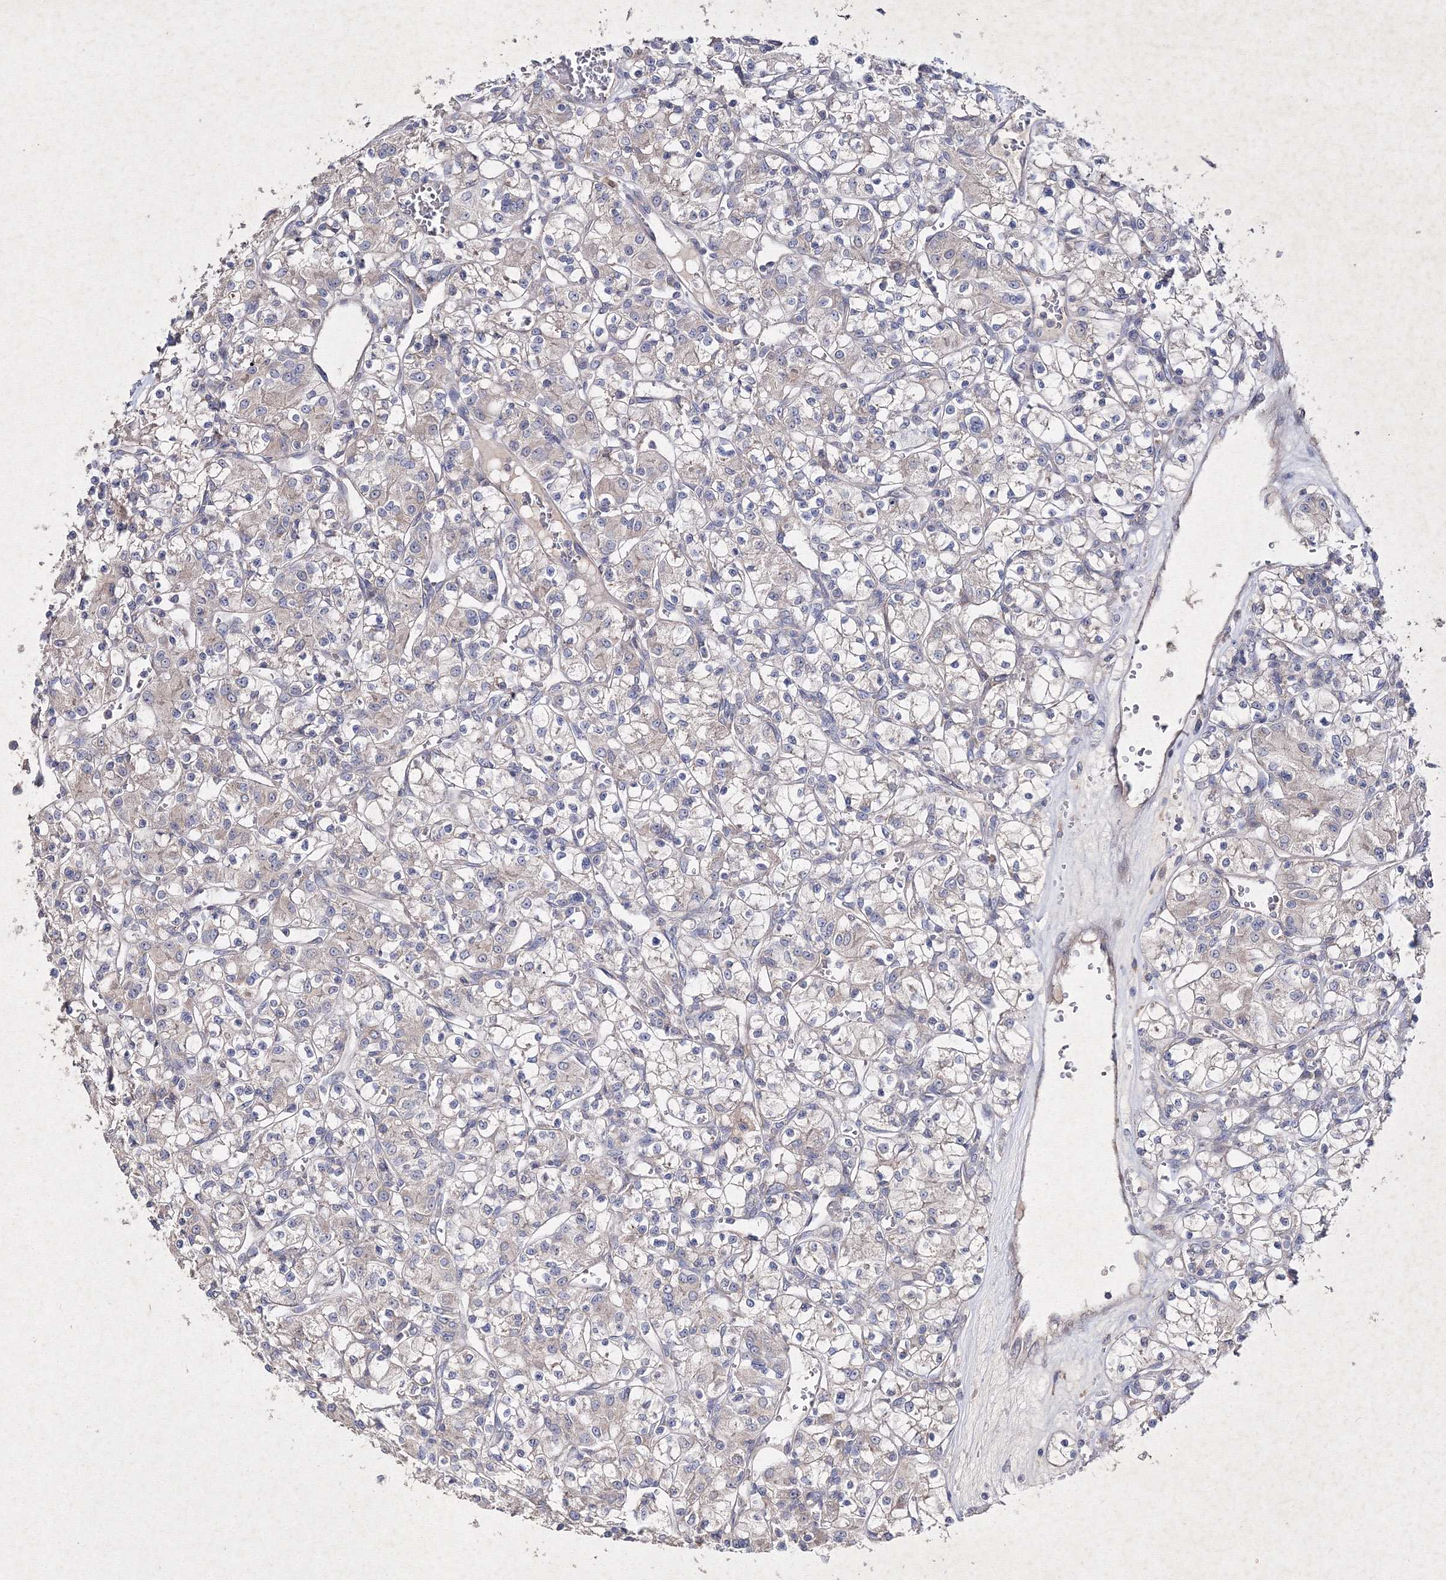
{"staining": {"intensity": "negative", "quantity": "none", "location": "none"}, "tissue": "renal cancer", "cell_type": "Tumor cells", "image_type": "cancer", "snomed": [{"axis": "morphology", "description": "Adenocarcinoma, NOS"}, {"axis": "topography", "description": "Kidney"}], "caption": "Tumor cells show no significant protein expression in adenocarcinoma (renal).", "gene": "GFM1", "patient": {"sex": "female", "age": 59}}